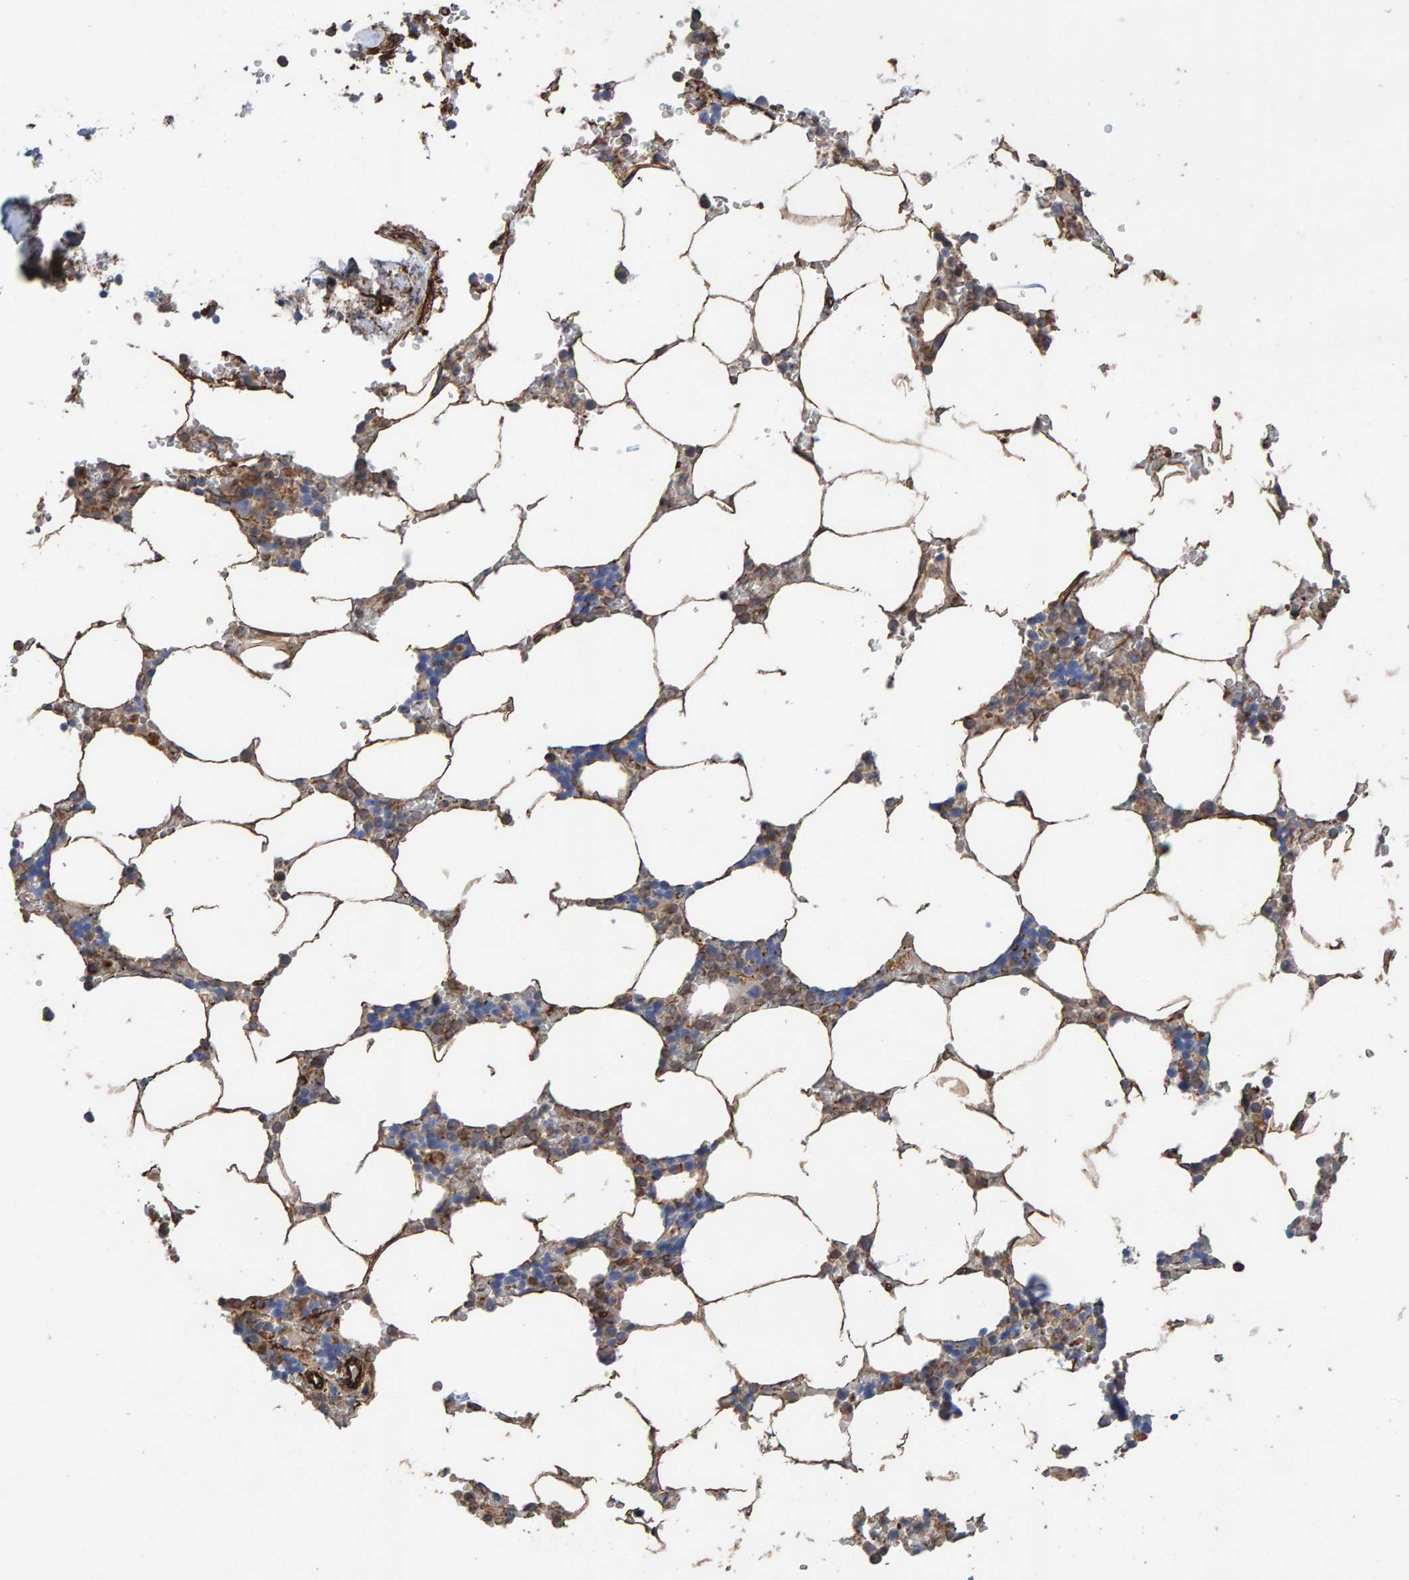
{"staining": {"intensity": "moderate", "quantity": ">75%", "location": "cytoplasmic/membranous"}, "tissue": "bone marrow", "cell_type": "Hematopoietic cells", "image_type": "normal", "snomed": [{"axis": "morphology", "description": "Normal tissue, NOS"}, {"axis": "topography", "description": "Bone marrow"}], "caption": "About >75% of hematopoietic cells in normal human bone marrow show moderate cytoplasmic/membranous protein positivity as visualized by brown immunohistochemical staining.", "gene": "ZNF347", "patient": {"sex": "male", "age": 70}}